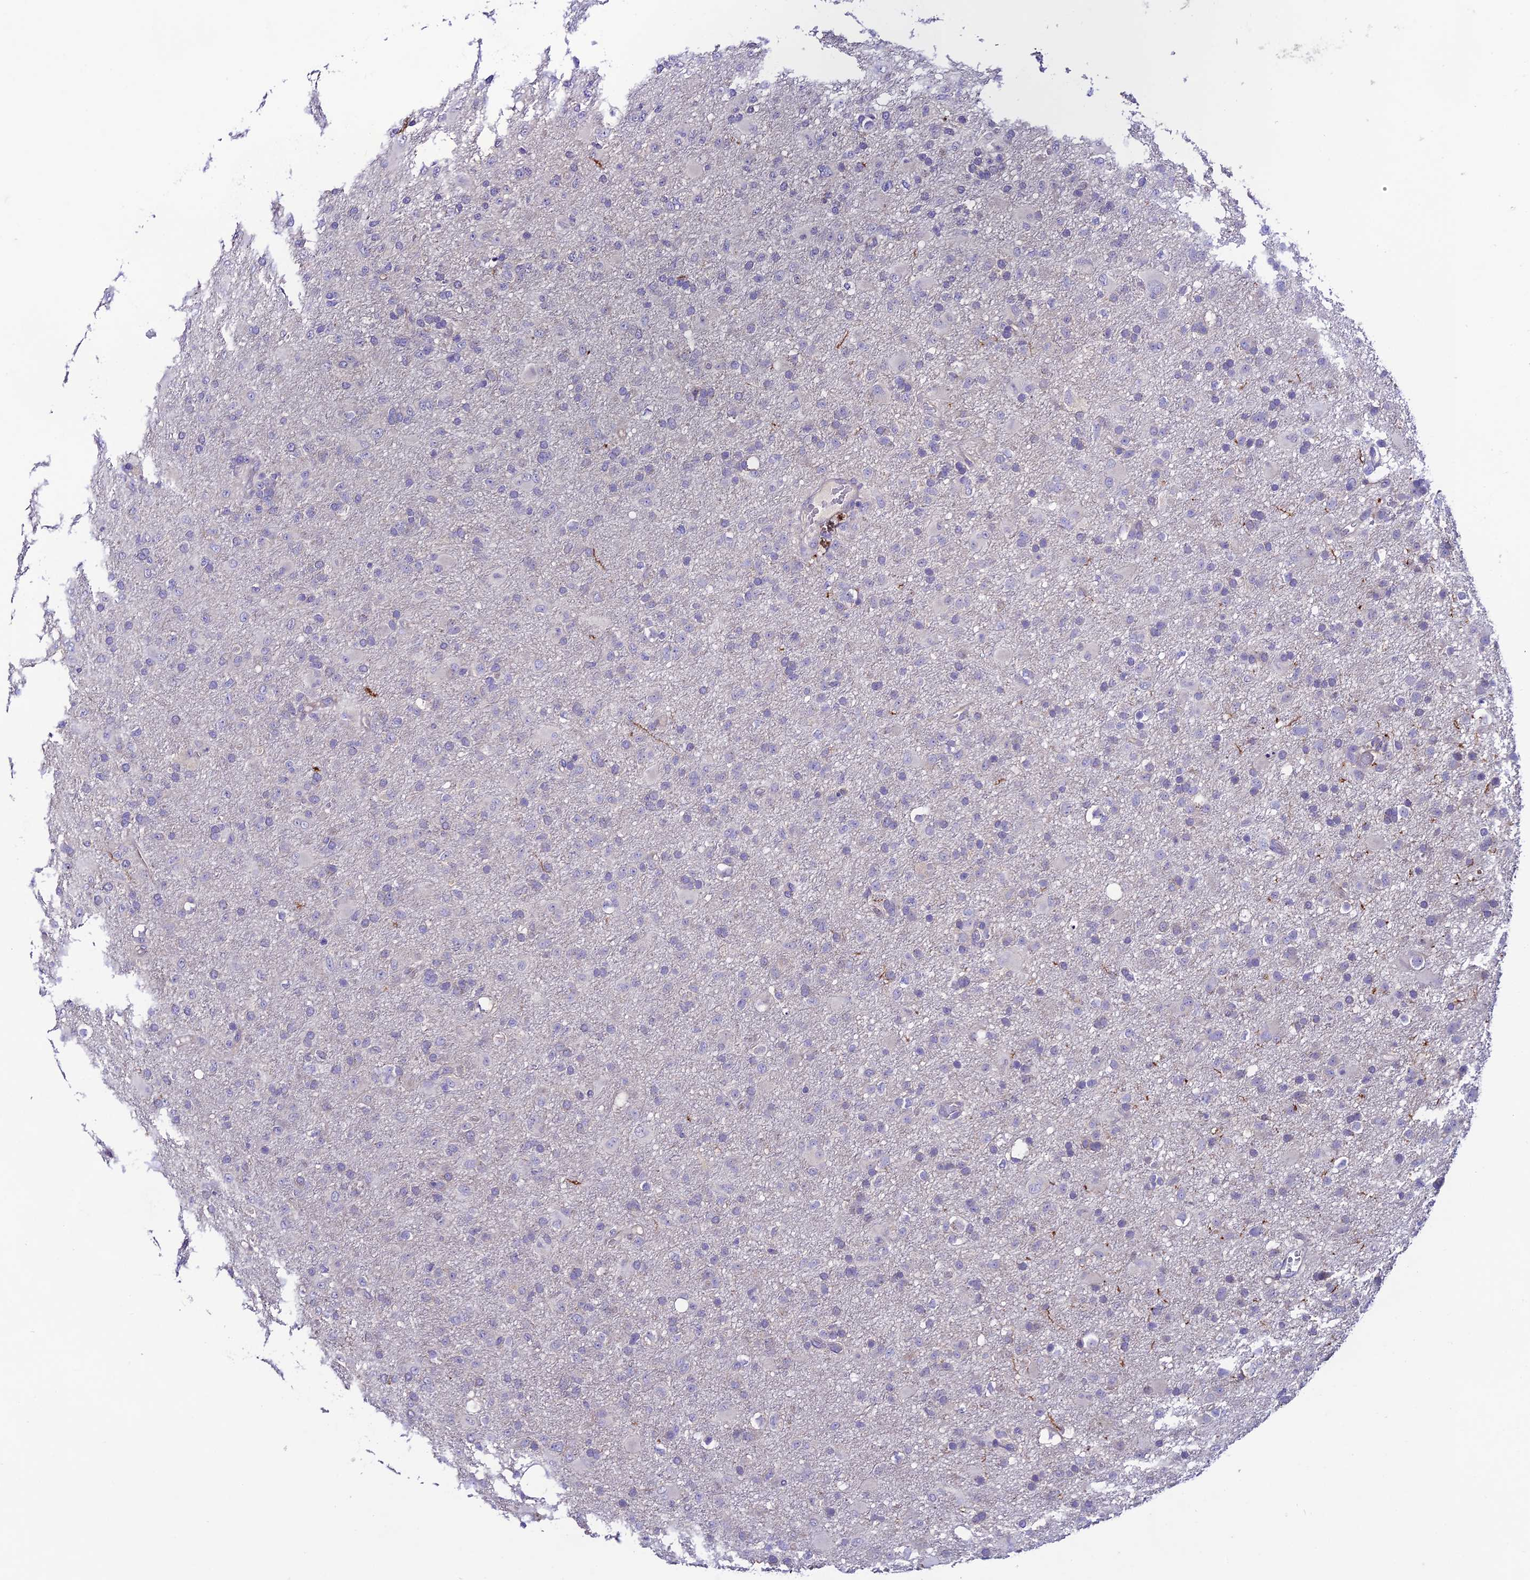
{"staining": {"intensity": "negative", "quantity": "none", "location": "none"}, "tissue": "glioma", "cell_type": "Tumor cells", "image_type": "cancer", "snomed": [{"axis": "morphology", "description": "Glioma, malignant, Low grade"}, {"axis": "topography", "description": "Brain"}], "caption": "Human malignant glioma (low-grade) stained for a protein using IHC exhibits no positivity in tumor cells.", "gene": "BRME1", "patient": {"sex": "male", "age": 65}}